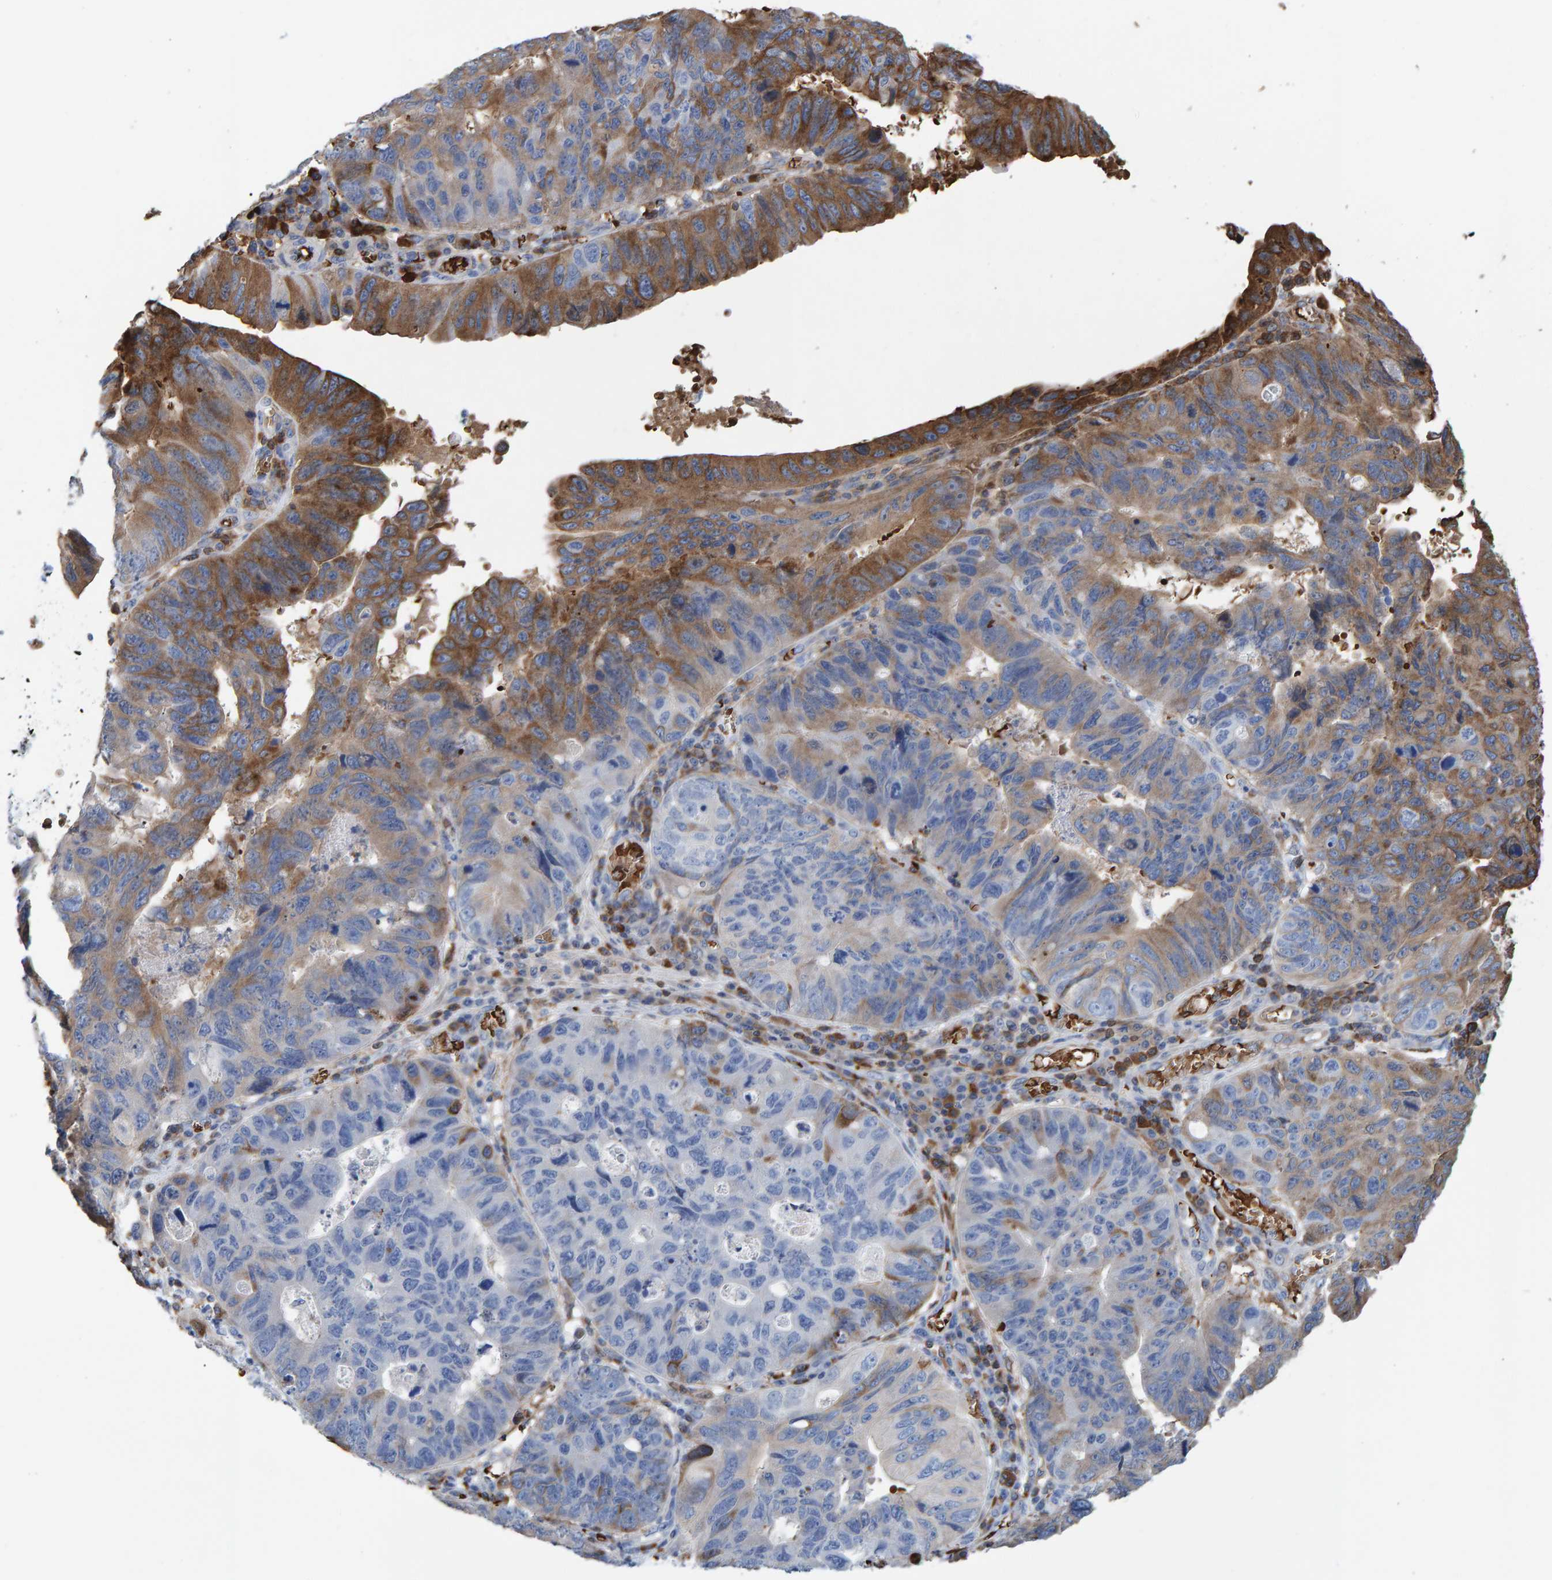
{"staining": {"intensity": "moderate", "quantity": "25%-75%", "location": "cytoplasmic/membranous"}, "tissue": "stomach cancer", "cell_type": "Tumor cells", "image_type": "cancer", "snomed": [{"axis": "morphology", "description": "Adenocarcinoma, NOS"}, {"axis": "topography", "description": "Stomach"}], "caption": "Brown immunohistochemical staining in adenocarcinoma (stomach) exhibits moderate cytoplasmic/membranous positivity in approximately 25%-75% of tumor cells.", "gene": "VPS9D1", "patient": {"sex": "male", "age": 59}}